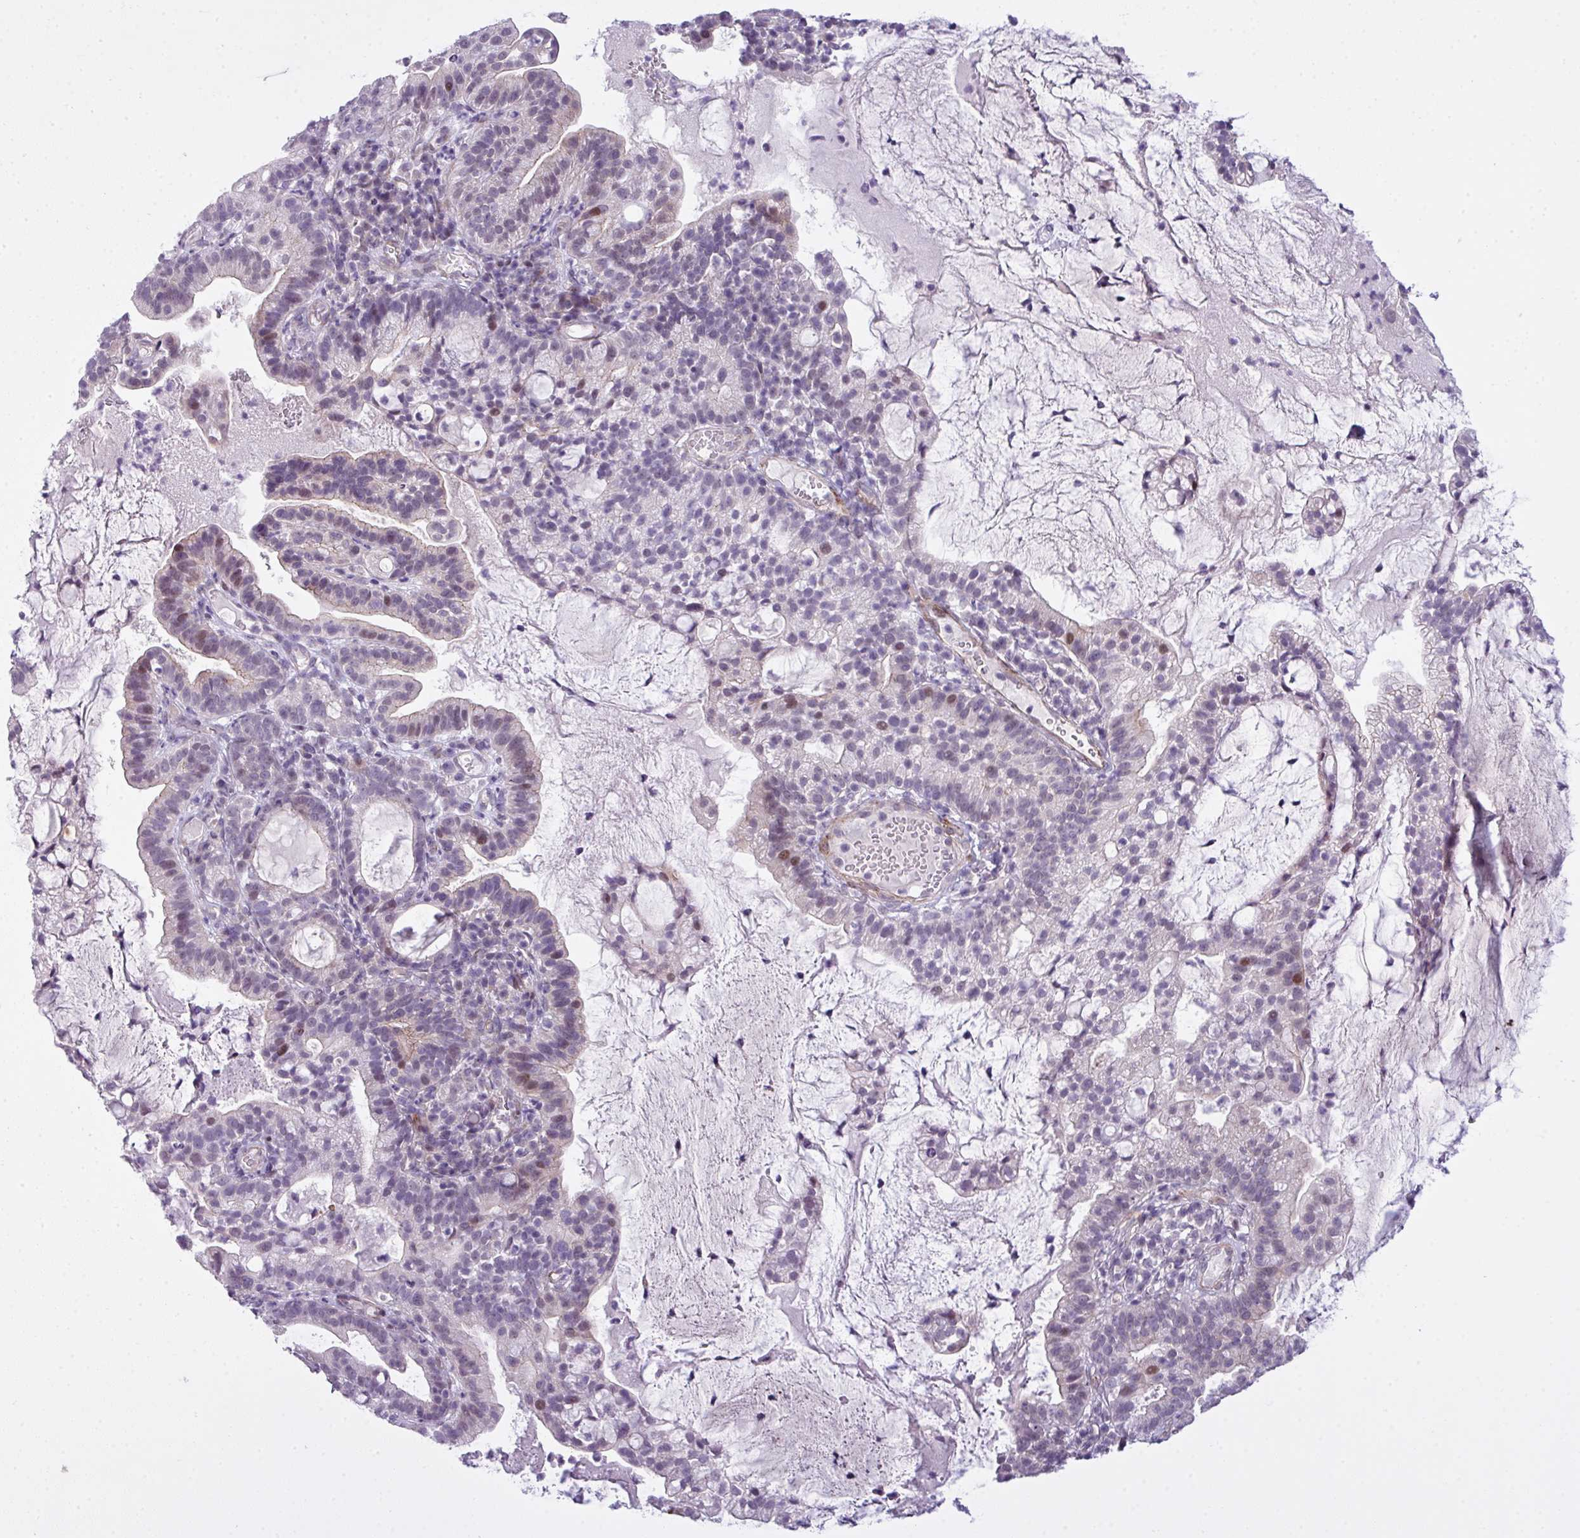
{"staining": {"intensity": "moderate", "quantity": "<25%", "location": "nuclear"}, "tissue": "cervical cancer", "cell_type": "Tumor cells", "image_type": "cancer", "snomed": [{"axis": "morphology", "description": "Adenocarcinoma, NOS"}, {"axis": "topography", "description": "Cervix"}], "caption": "This image reveals immunohistochemistry staining of cervical adenocarcinoma, with low moderate nuclear expression in approximately <25% of tumor cells.", "gene": "ZNF688", "patient": {"sex": "female", "age": 41}}